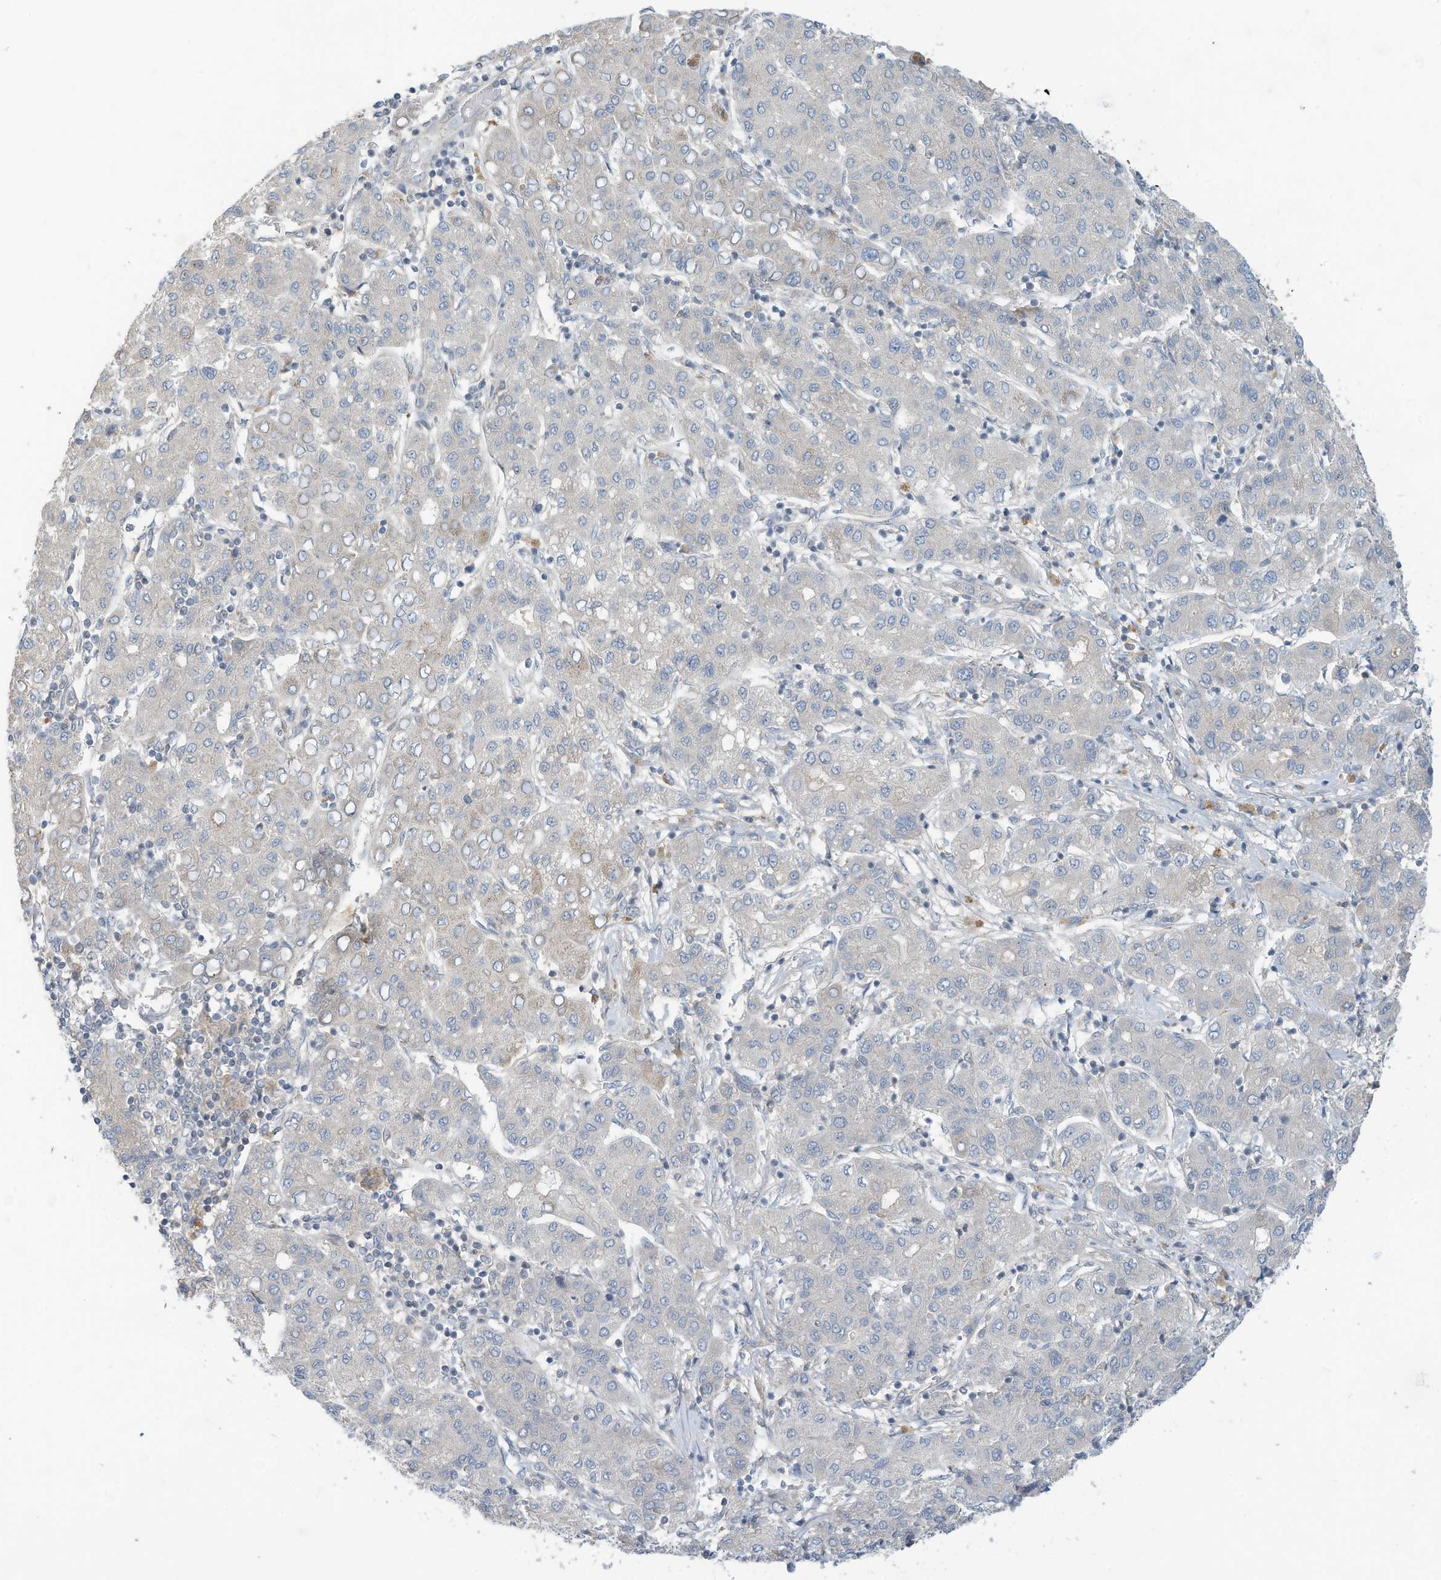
{"staining": {"intensity": "negative", "quantity": "none", "location": "none"}, "tissue": "liver cancer", "cell_type": "Tumor cells", "image_type": "cancer", "snomed": [{"axis": "morphology", "description": "Carcinoma, Hepatocellular, NOS"}, {"axis": "topography", "description": "Liver"}], "caption": "Micrograph shows no protein positivity in tumor cells of liver cancer (hepatocellular carcinoma) tissue. (DAB (3,3'-diaminobenzidine) IHC with hematoxylin counter stain).", "gene": "SCGB1D2", "patient": {"sex": "male", "age": 65}}